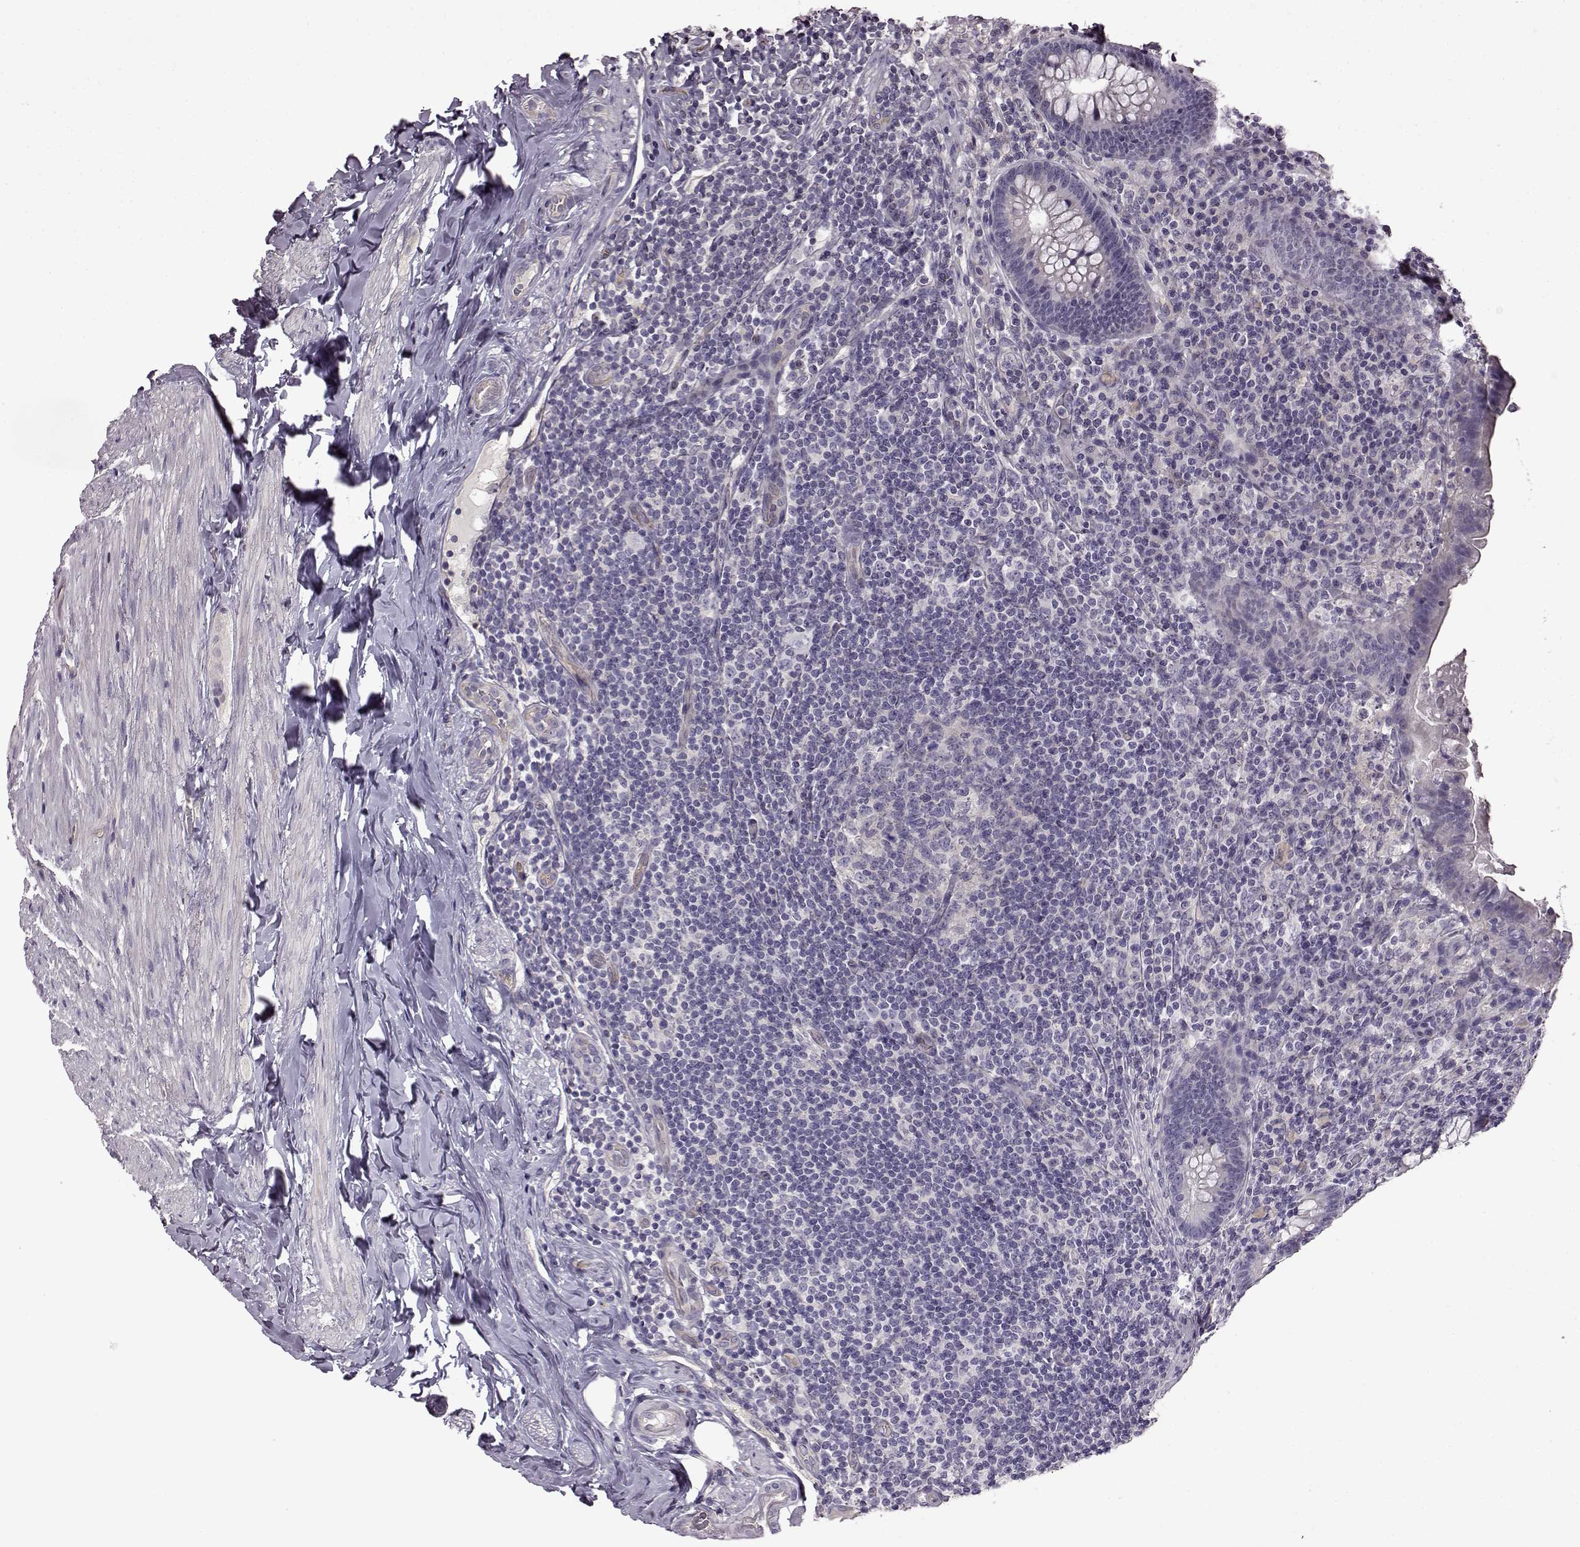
{"staining": {"intensity": "negative", "quantity": "none", "location": "none"}, "tissue": "appendix", "cell_type": "Glandular cells", "image_type": "normal", "snomed": [{"axis": "morphology", "description": "Normal tissue, NOS"}, {"axis": "topography", "description": "Appendix"}], "caption": "Immunohistochemistry (IHC) of unremarkable human appendix demonstrates no staining in glandular cells. The staining was performed using DAB to visualize the protein expression in brown, while the nuclei were stained in blue with hematoxylin (Magnification: 20x).", "gene": "EDDM3B", "patient": {"sex": "male", "age": 47}}